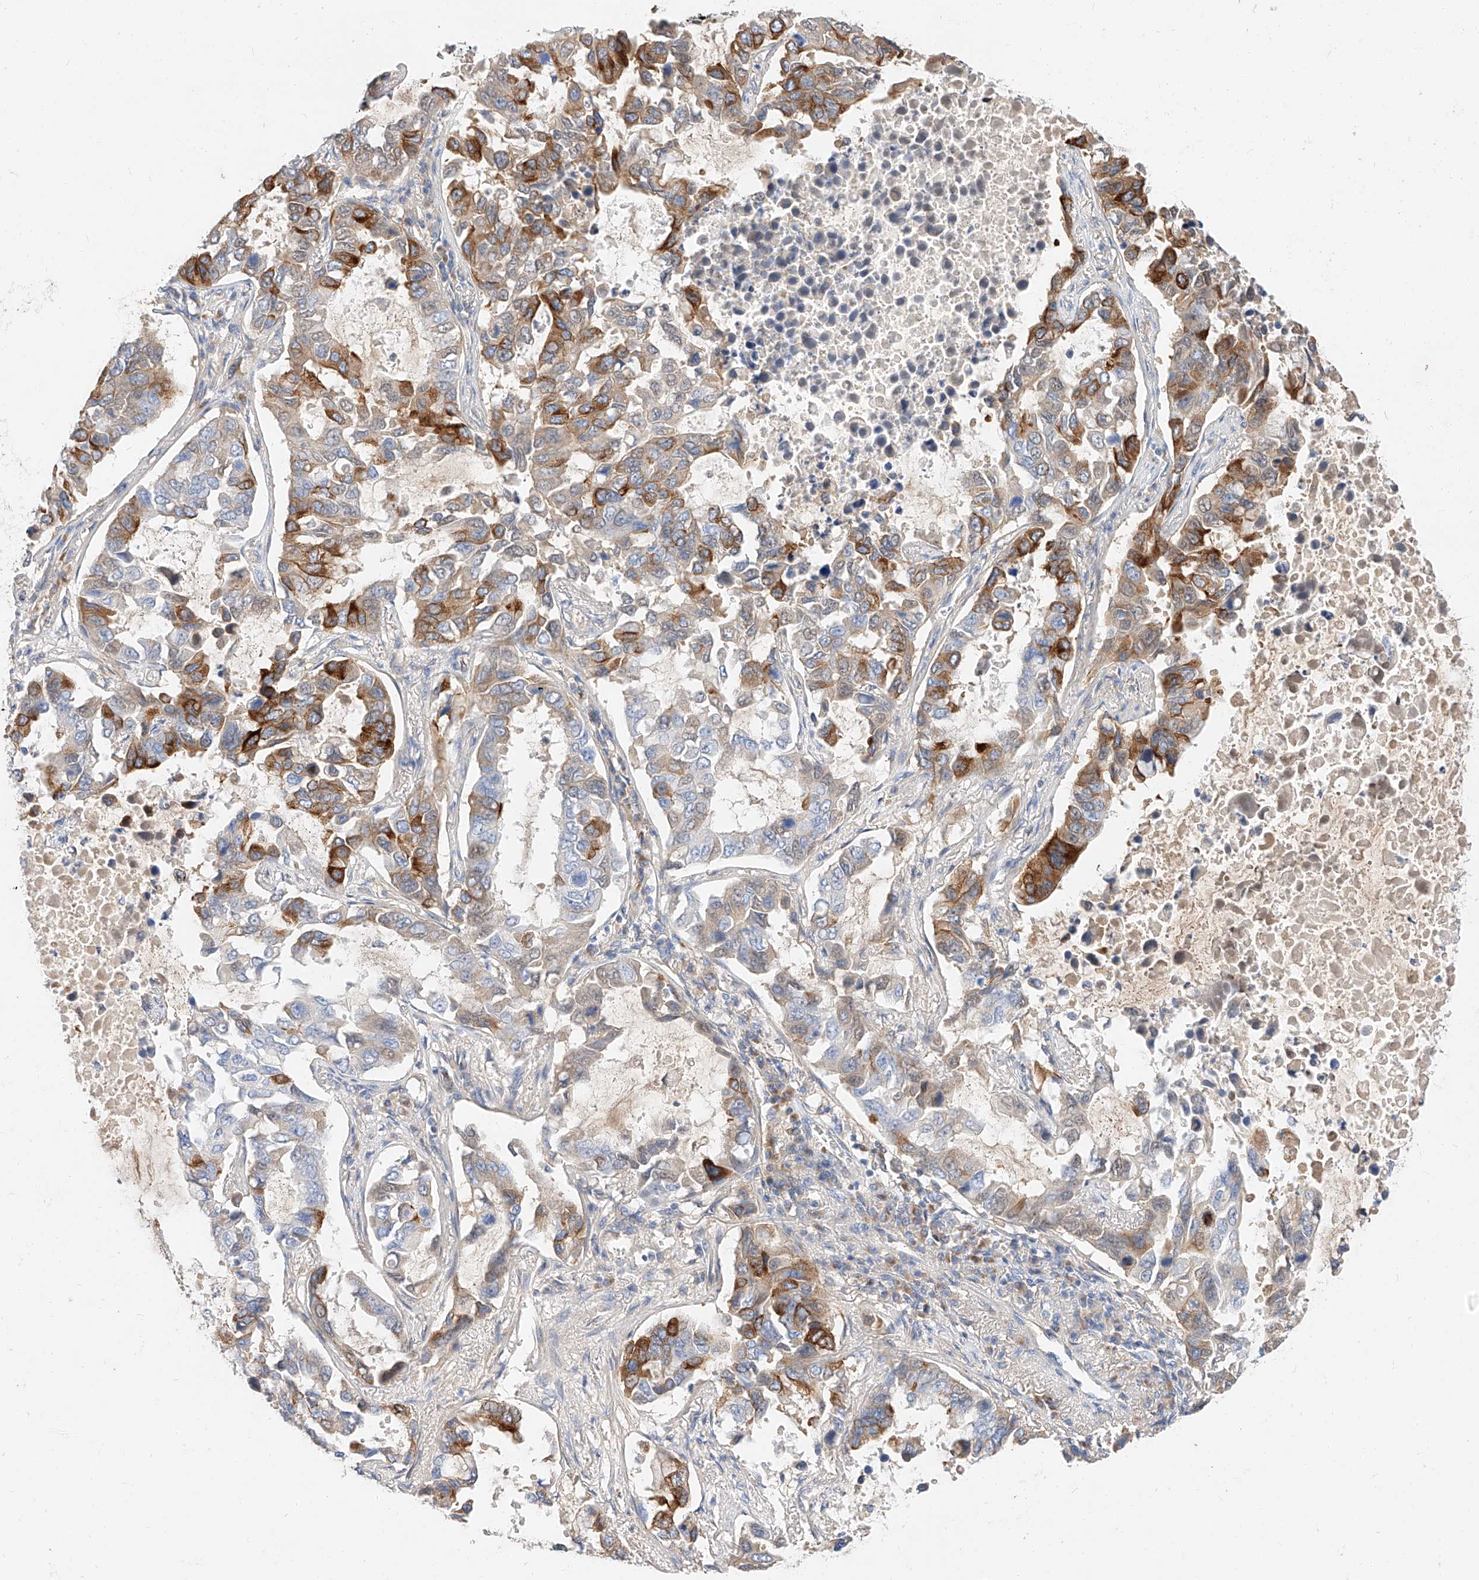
{"staining": {"intensity": "moderate", "quantity": "25%-75%", "location": "cytoplasmic/membranous"}, "tissue": "lung cancer", "cell_type": "Tumor cells", "image_type": "cancer", "snomed": [{"axis": "morphology", "description": "Adenocarcinoma, NOS"}, {"axis": "topography", "description": "Lung"}], "caption": "Immunohistochemical staining of human lung adenocarcinoma exhibits medium levels of moderate cytoplasmic/membranous protein positivity in about 25%-75% of tumor cells. (brown staining indicates protein expression, while blue staining denotes nuclei).", "gene": "MAP7", "patient": {"sex": "male", "age": 64}}